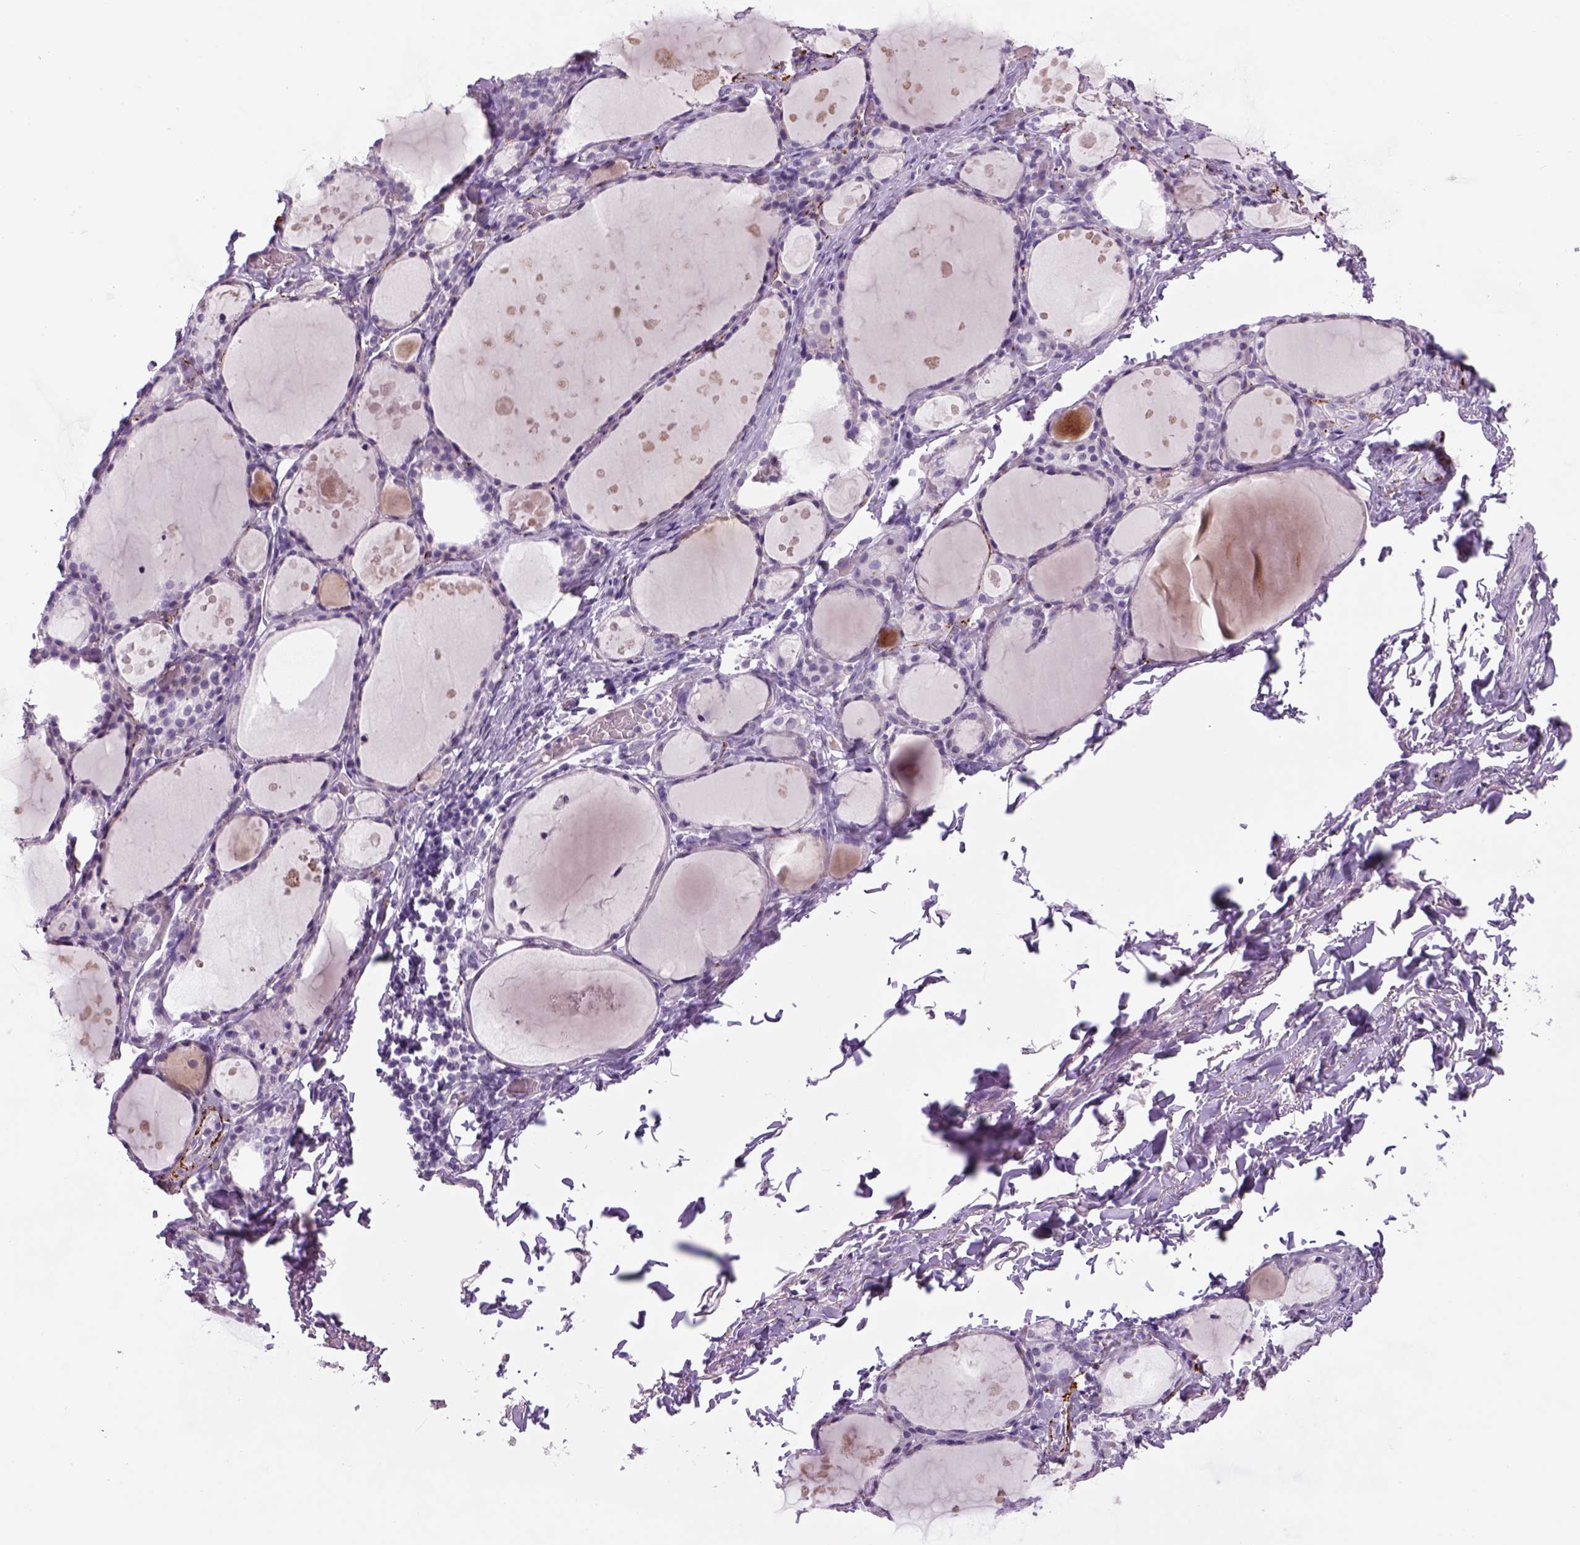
{"staining": {"intensity": "negative", "quantity": "none", "location": "none"}, "tissue": "thyroid gland", "cell_type": "Glandular cells", "image_type": "normal", "snomed": [{"axis": "morphology", "description": "Normal tissue, NOS"}, {"axis": "topography", "description": "Thyroid gland"}], "caption": "Image shows no protein staining in glandular cells of unremarkable thyroid gland.", "gene": "DBH", "patient": {"sex": "male", "age": 68}}